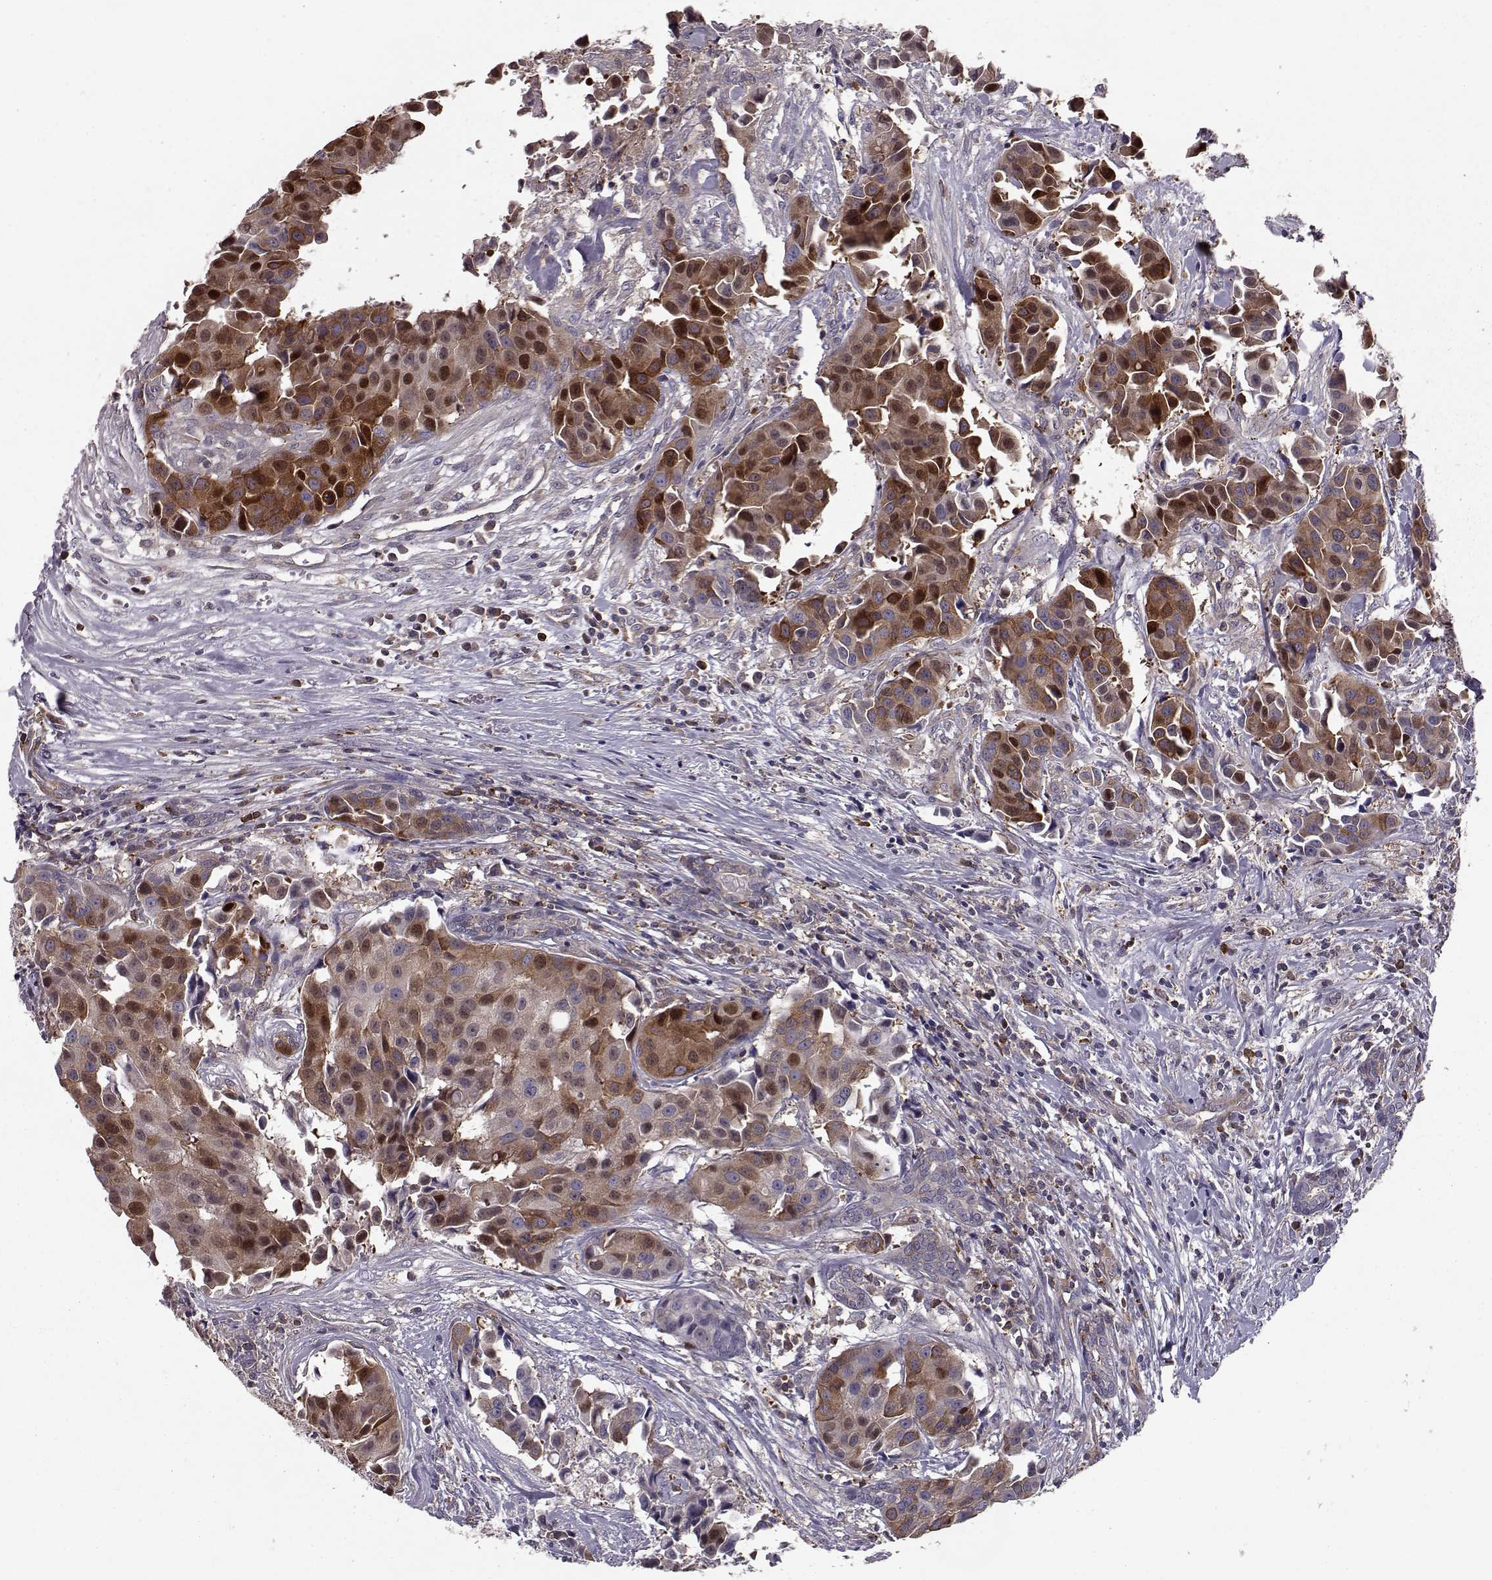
{"staining": {"intensity": "strong", "quantity": ">75%", "location": "cytoplasmic/membranous"}, "tissue": "head and neck cancer", "cell_type": "Tumor cells", "image_type": "cancer", "snomed": [{"axis": "morphology", "description": "Adenocarcinoma, NOS"}, {"axis": "topography", "description": "Head-Neck"}], "caption": "An immunohistochemistry (IHC) histopathology image of neoplastic tissue is shown. Protein staining in brown highlights strong cytoplasmic/membranous positivity in head and neck adenocarcinoma within tumor cells.", "gene": "RANBP1", "patient": {"sex": "male", "age": 76}}